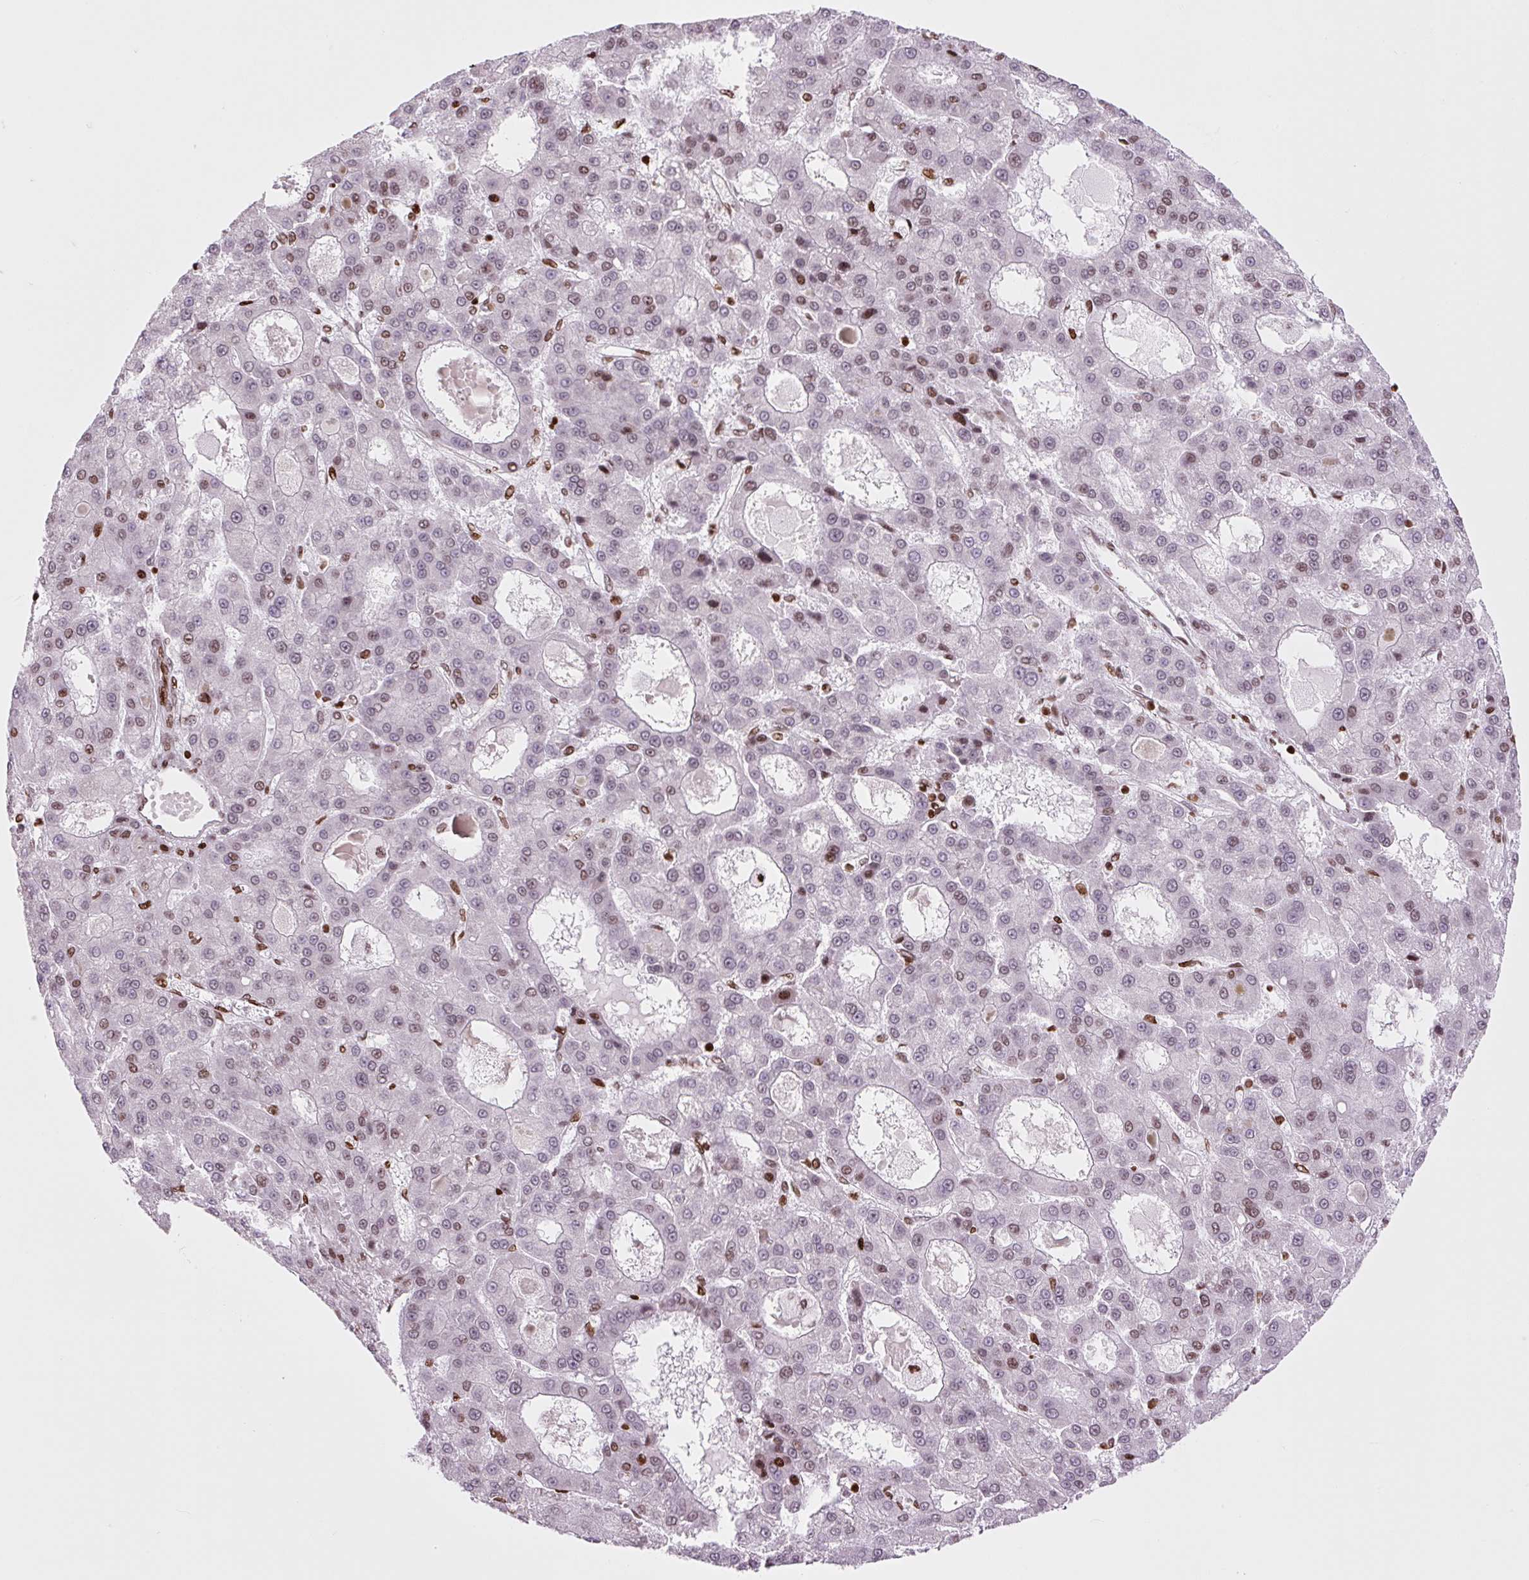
{"staining": {"intensity": "moderate", "quantity": "<25%", "location": "nuclear"}, "tissue": "liver cancer", "cell_type": "Tumor cells", "image_type": "cancer", "snomed": [{"axis": "morphology", "description": "Carcinoma, Hepatocellular, NOS"}, {"axis": "topography", "description": "Liver"}], "caption": "Moderate nuclear protein positivity is identified in approximately <25% of tumor cells in hepatocellular carcinoma (liver).", "gene": "H1-3", "patient": {"sex": "male", "age": 70}}